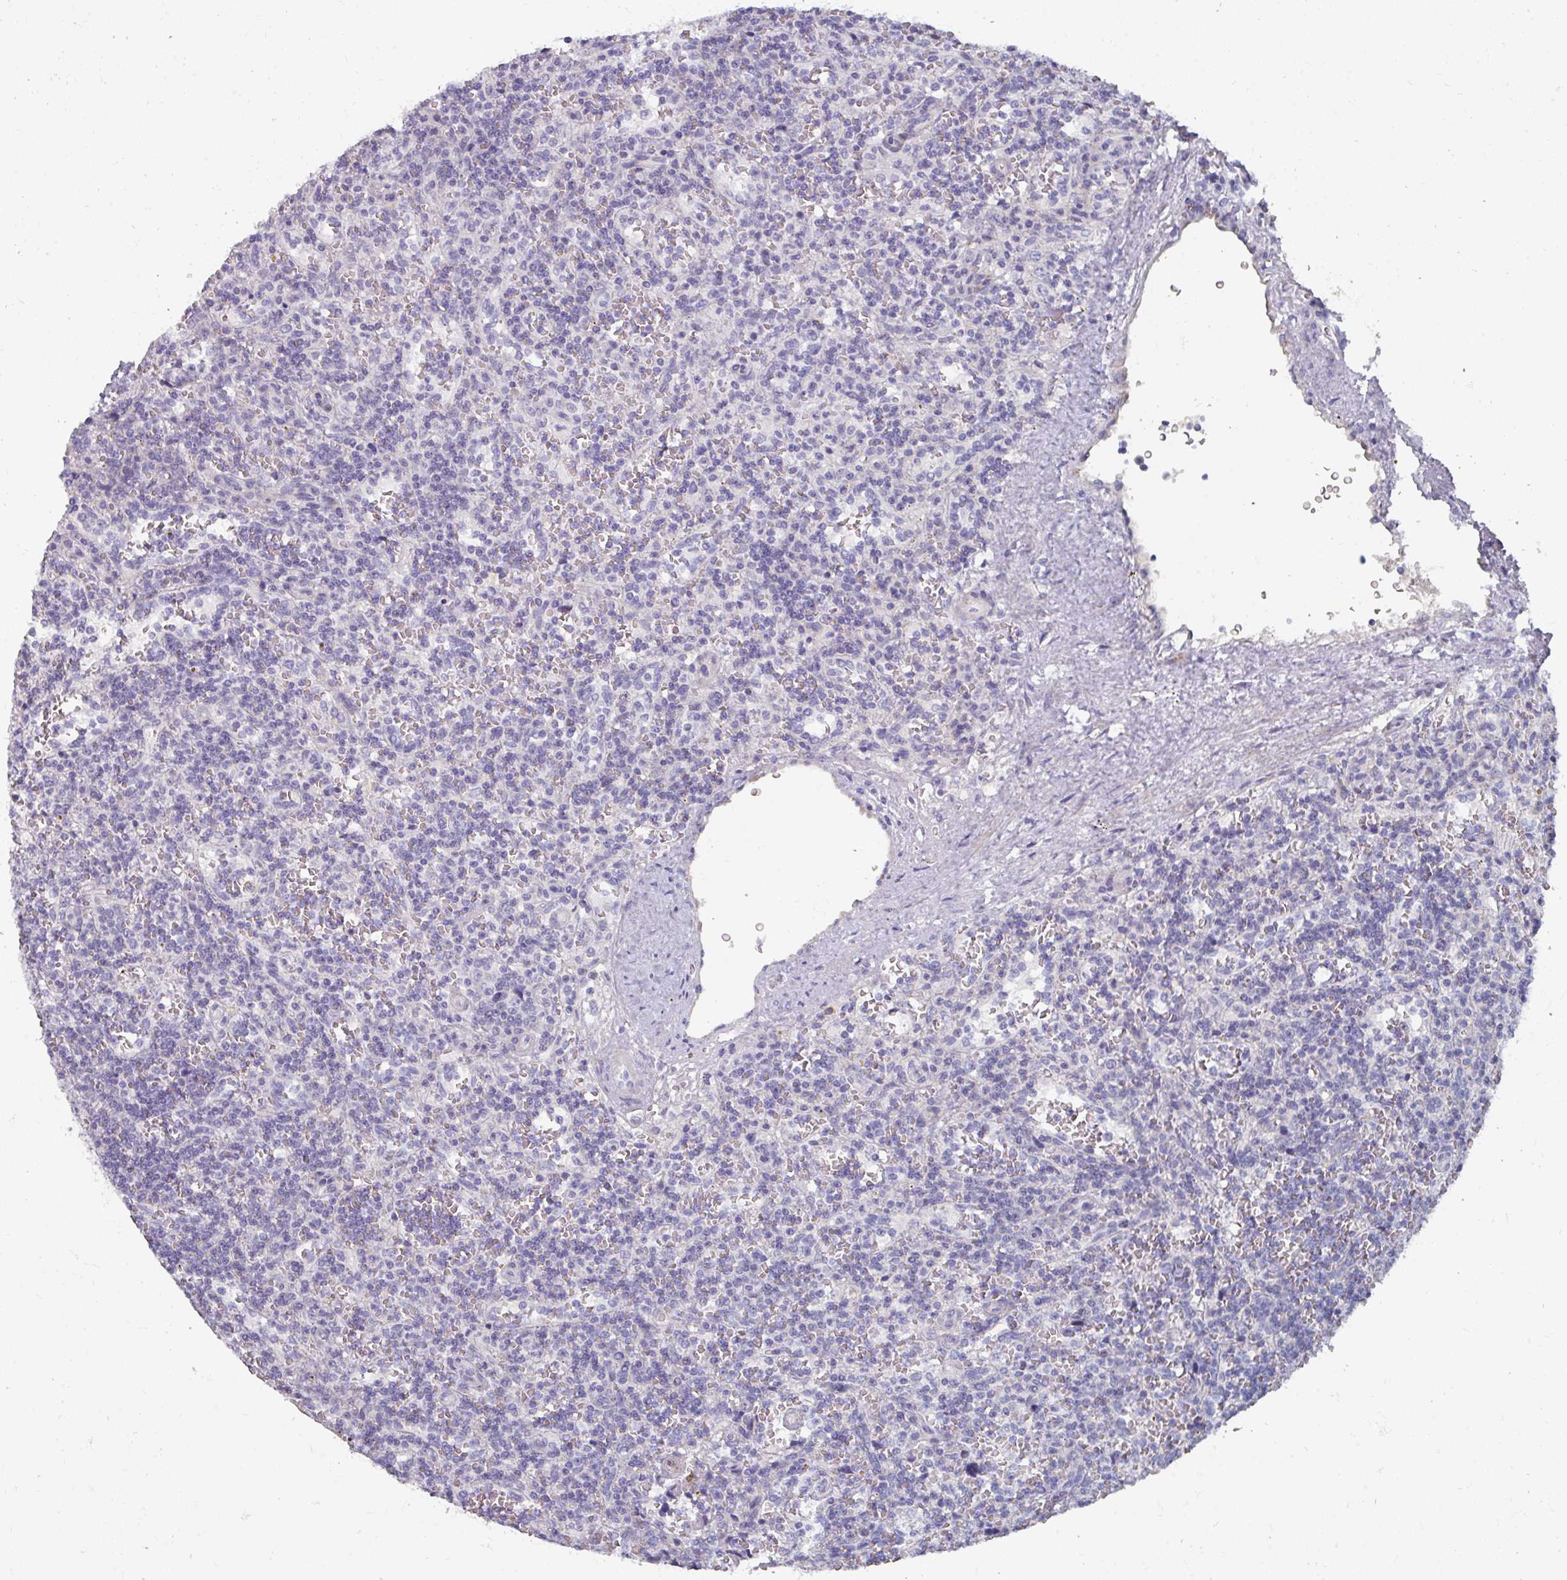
{"staining": {"intensity": "negative", "quantity": "none", "location": "none"}, "tissue": "lymphoma", "cell_type": "Tumor cells", "image_type": "cancer", "snomed": [{"axis": "morphology", "description": "Malignant lymphoma, non-Hodgkin's type, Low grade"}, {"axis": "topography", "description": "Spleen"}], "caption": "The image shows no significant staining in tumor cells of malignant lymphoma, non-Hodgkin's type (low-grade).", "gene": "NT5C1A", "patient": {"sex": "male", "age": 73}}